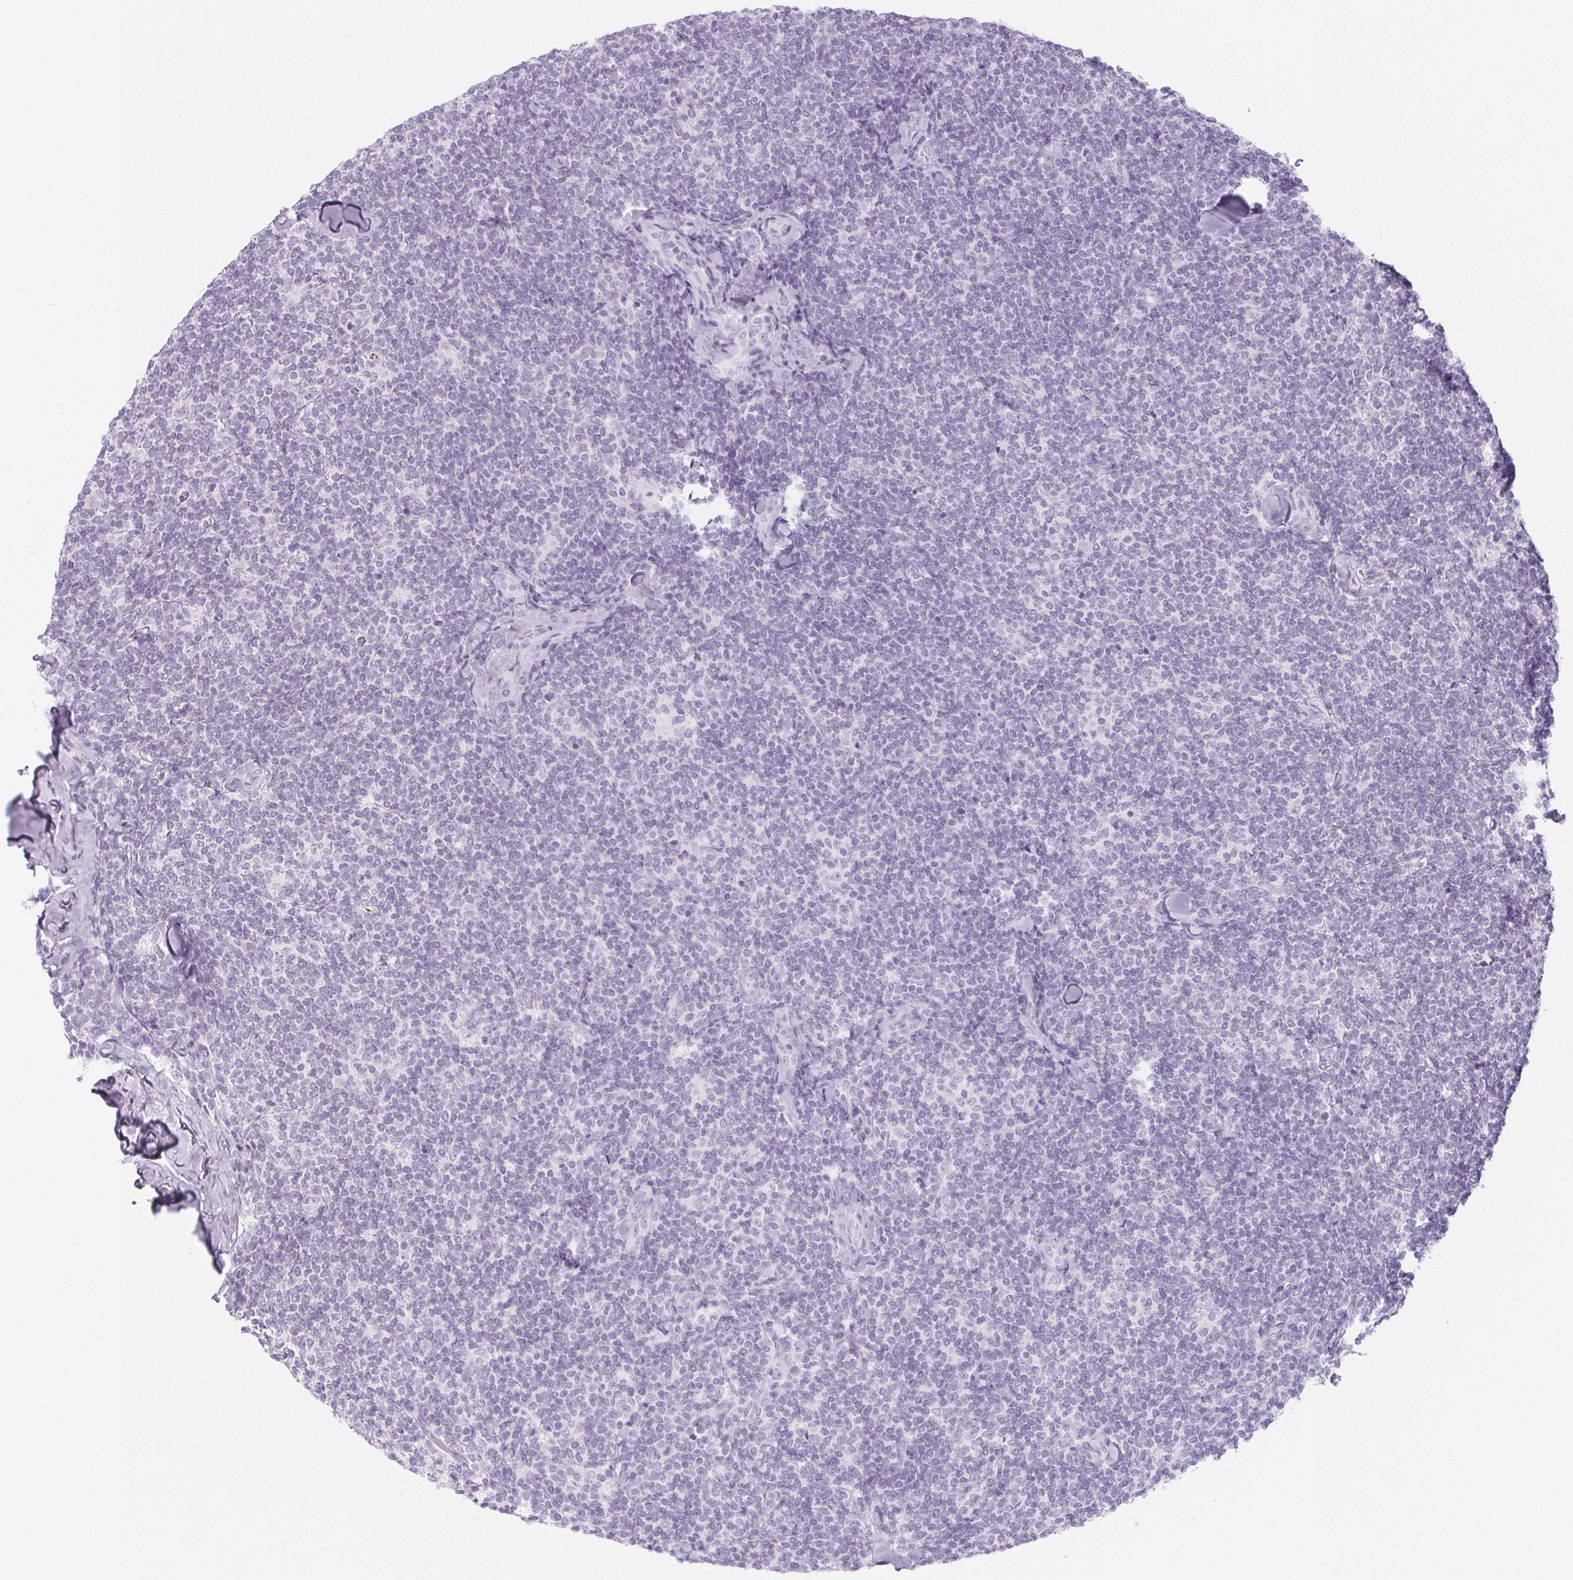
{"staining": {"intensity": "negative", "quantity": "none", "location": "none"}, "tissue": "lymphoma", "cell_type": "Tumor cells", "image_type": "cancer", "snomed": [{"axis": "morphology", "description": "Malignant lymphoma, non-Hodgkin's type, Low grade"}, {"axis": "topography", "description": "Lymph node"}], "caption": "High power microscopy histopathology image of an IHC image of malignant lymphoma, non-Hodgkin's type (low-grade), revealing no significant expression in tumor cells. (Brightfield microscopy of DAB (3,3'-diaminobenzidine) immunohistochemistry at high magnification).", "gene": "SPRR3", "patient": {"sex": "female", "age": 56}}